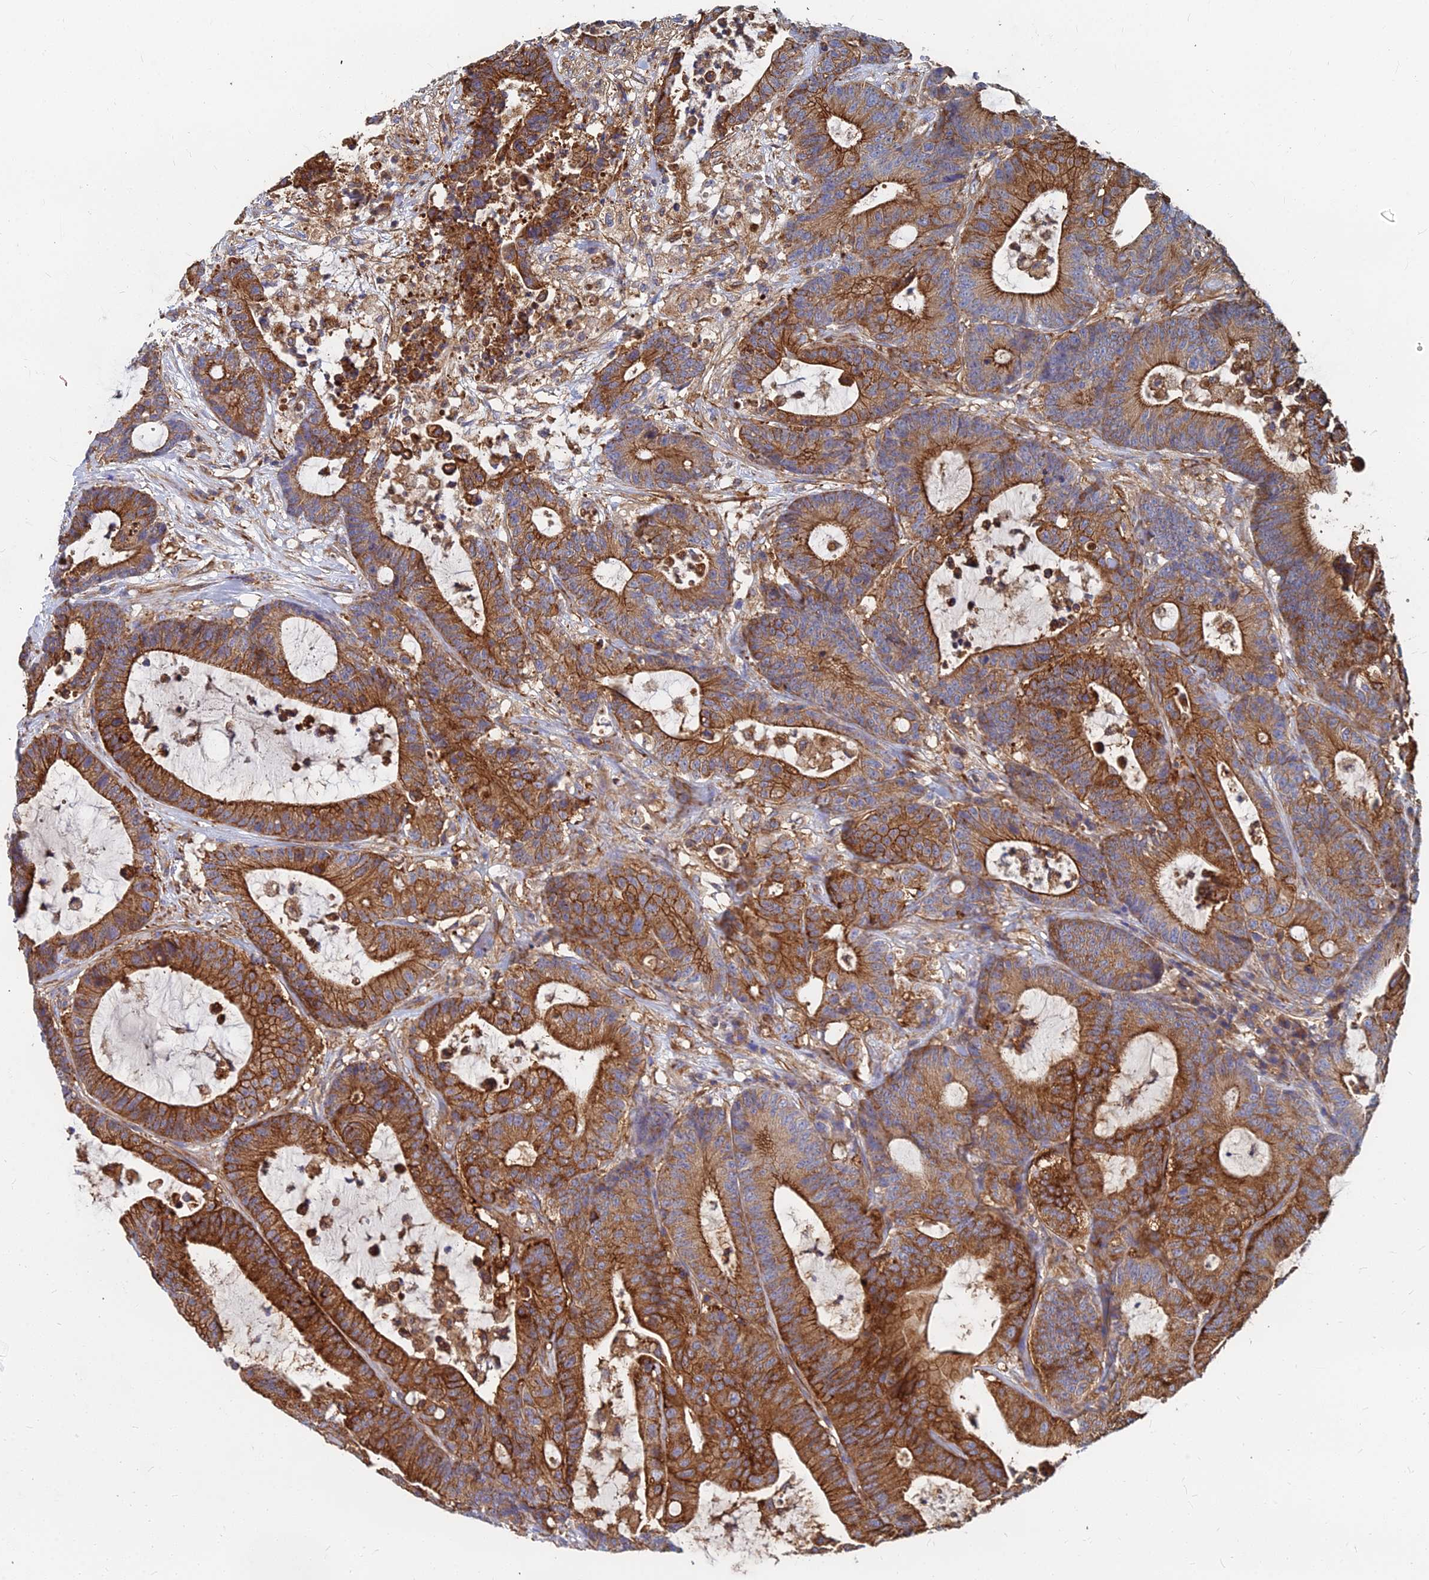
{"staining": {"intensity": "strong", "quantity": ">75%", "location": "cytoplasmic/membranous"}, "tissue": "colorectal cancer", "cell_type": "Tumor cells", "image_type": "cancer", "snomed": [{"axis": "morphology", "description": "Adenocarcinoma, NOS"}, {"axis": "topography", "description": "Colon"}], "caption": "Protein expression analysis of human colorectal cancer reveals strong cytoplasmic/membranous positivity in about >75% of tumor cells.", "gene": "GPR42", "patient": {"sex": "female", "age": 84}}